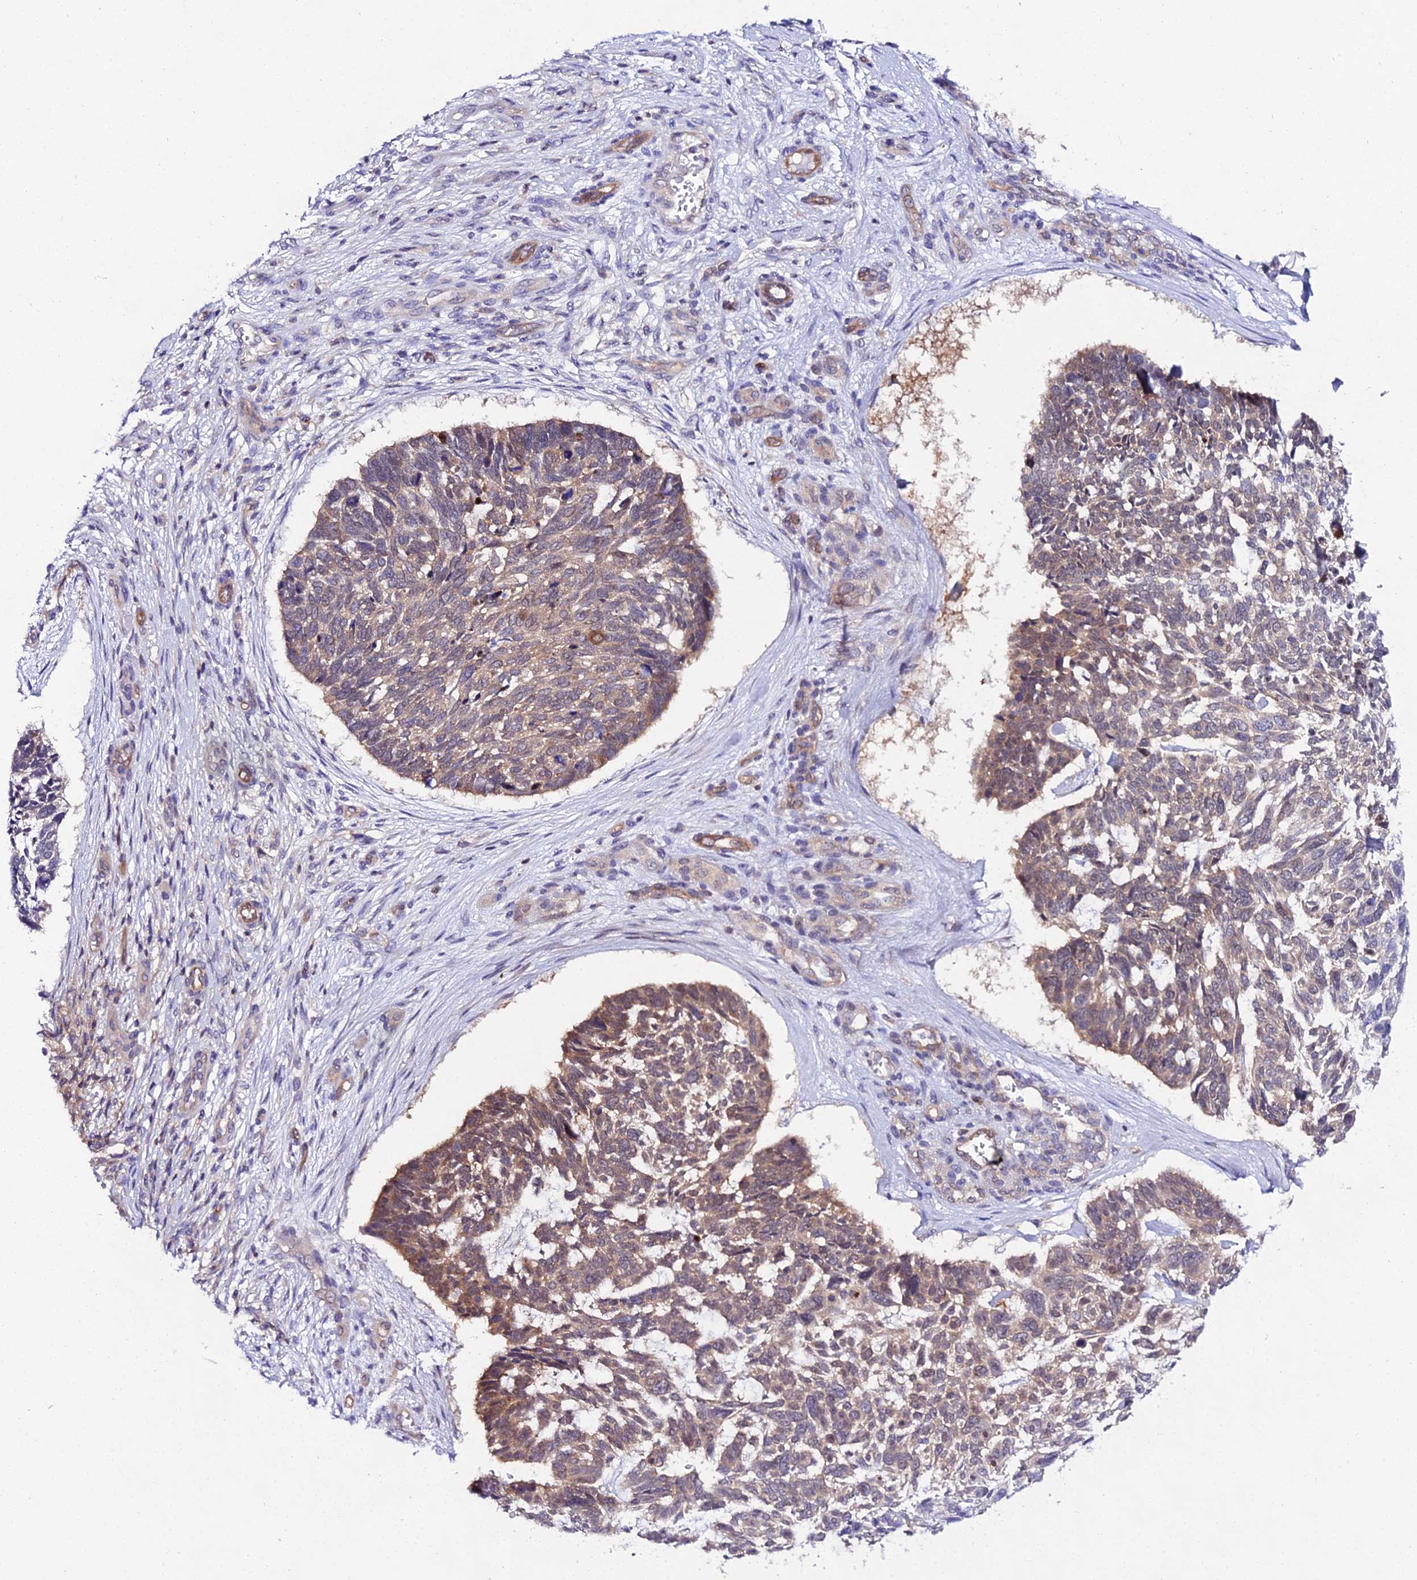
{"staining": {"intensity": "moderate", "quantity": "25%-75%", "location": "cytoplasmic/membranous"}, "tissue": "skin cancer", "cell_type": "Tumor cells", "image_type": "cancer", "snomed": [{"axis": "morphology", "description": "Basal cell carcinoma"}, {"axis": "topography", "description": "Skin"}], "caption": "Skin cancer stained with a protein marker exhibits moderate staining in tumor cells.", "gene": "PPP2R2C", "patient": {"sex": "male", "age": 88}}